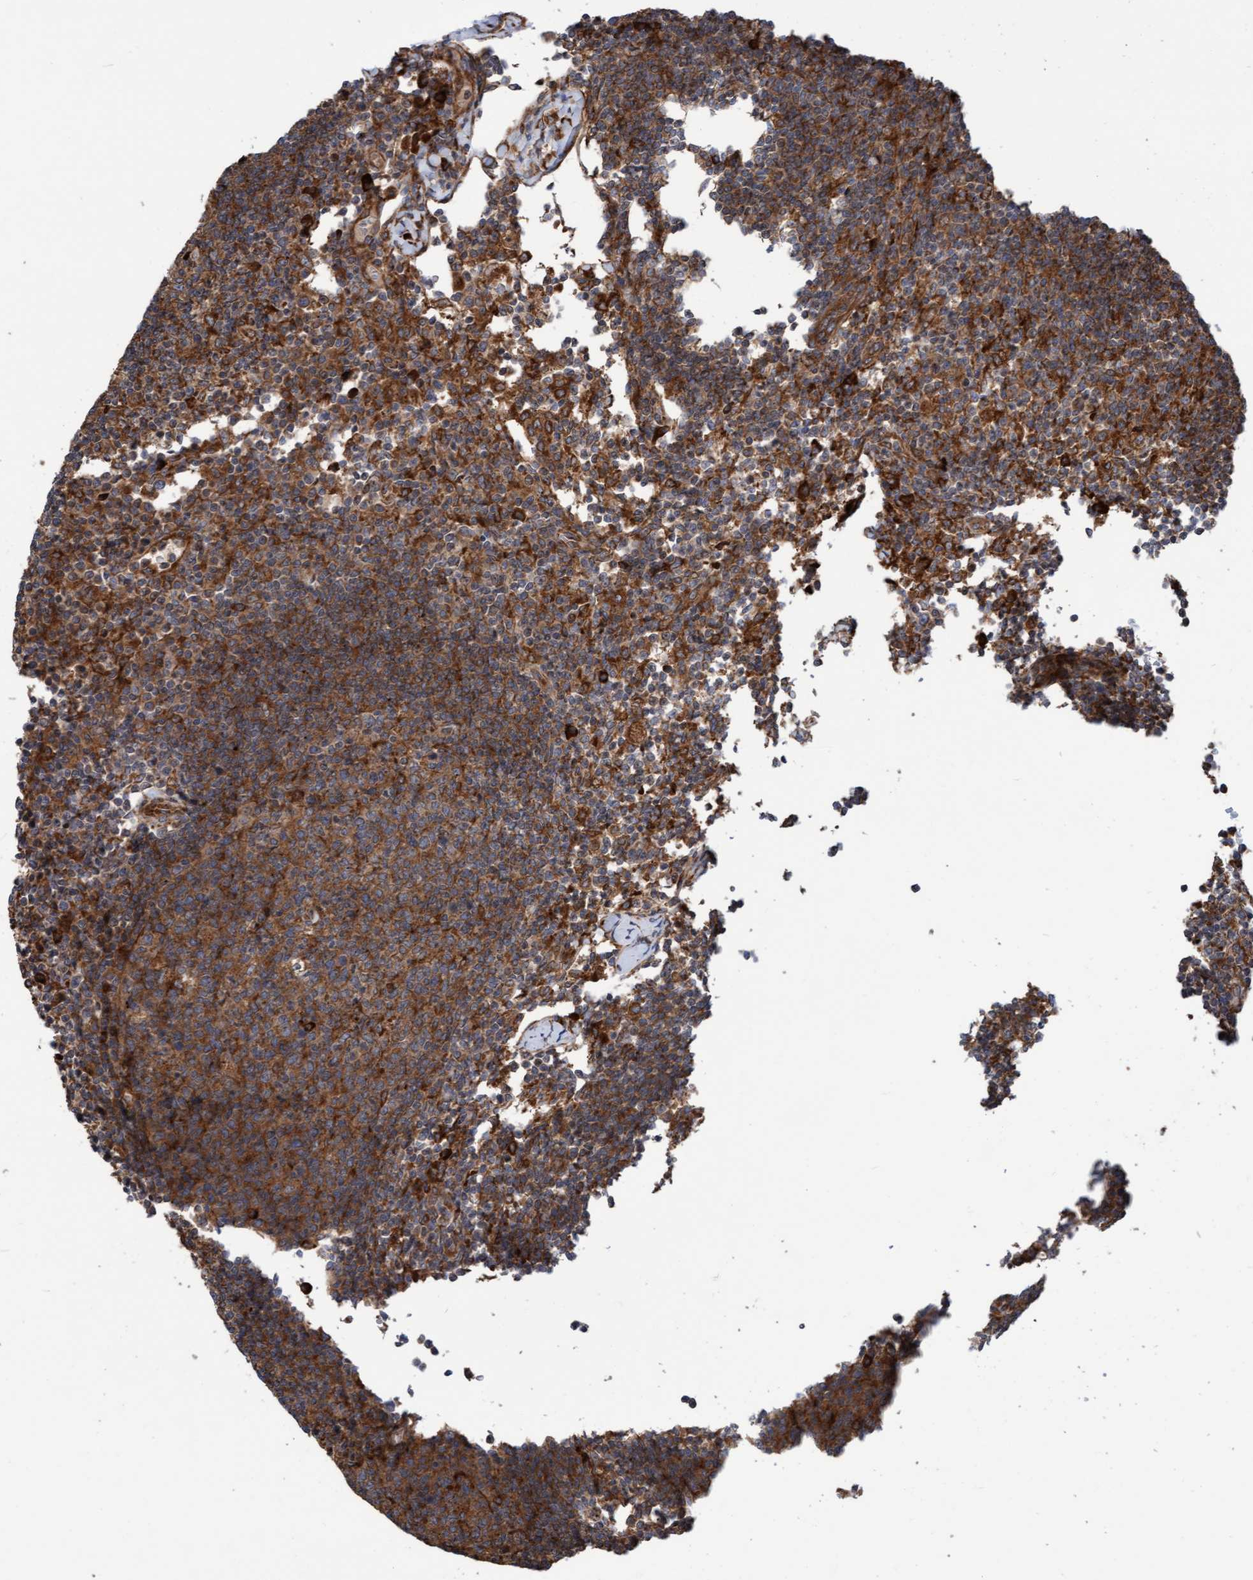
{"staining": {"intensity": "moderate", "quantity": ">75%", "location": "cytoplasmic/membranous"}, "tissue": "lymph node", "cell_type": "Germinal center cells", "image_type": "normal", "snomed": [{"axis": "morphology", "description": "Normal tissue, NOS"}, {"axis": "morphology", "description": "Inflammation, NOS"}, {"axis": "topography", "description": "Lymph node"}], "caption": "Lymph node stained for a protein shows moderate cytoplasmic/membranous positivity in germinal center cells. (DAB IHC, brown staining for protein, blue staining for nuclei).", "gene": "KIAA0753", "patient": {"sex": "male", "age": 55}}